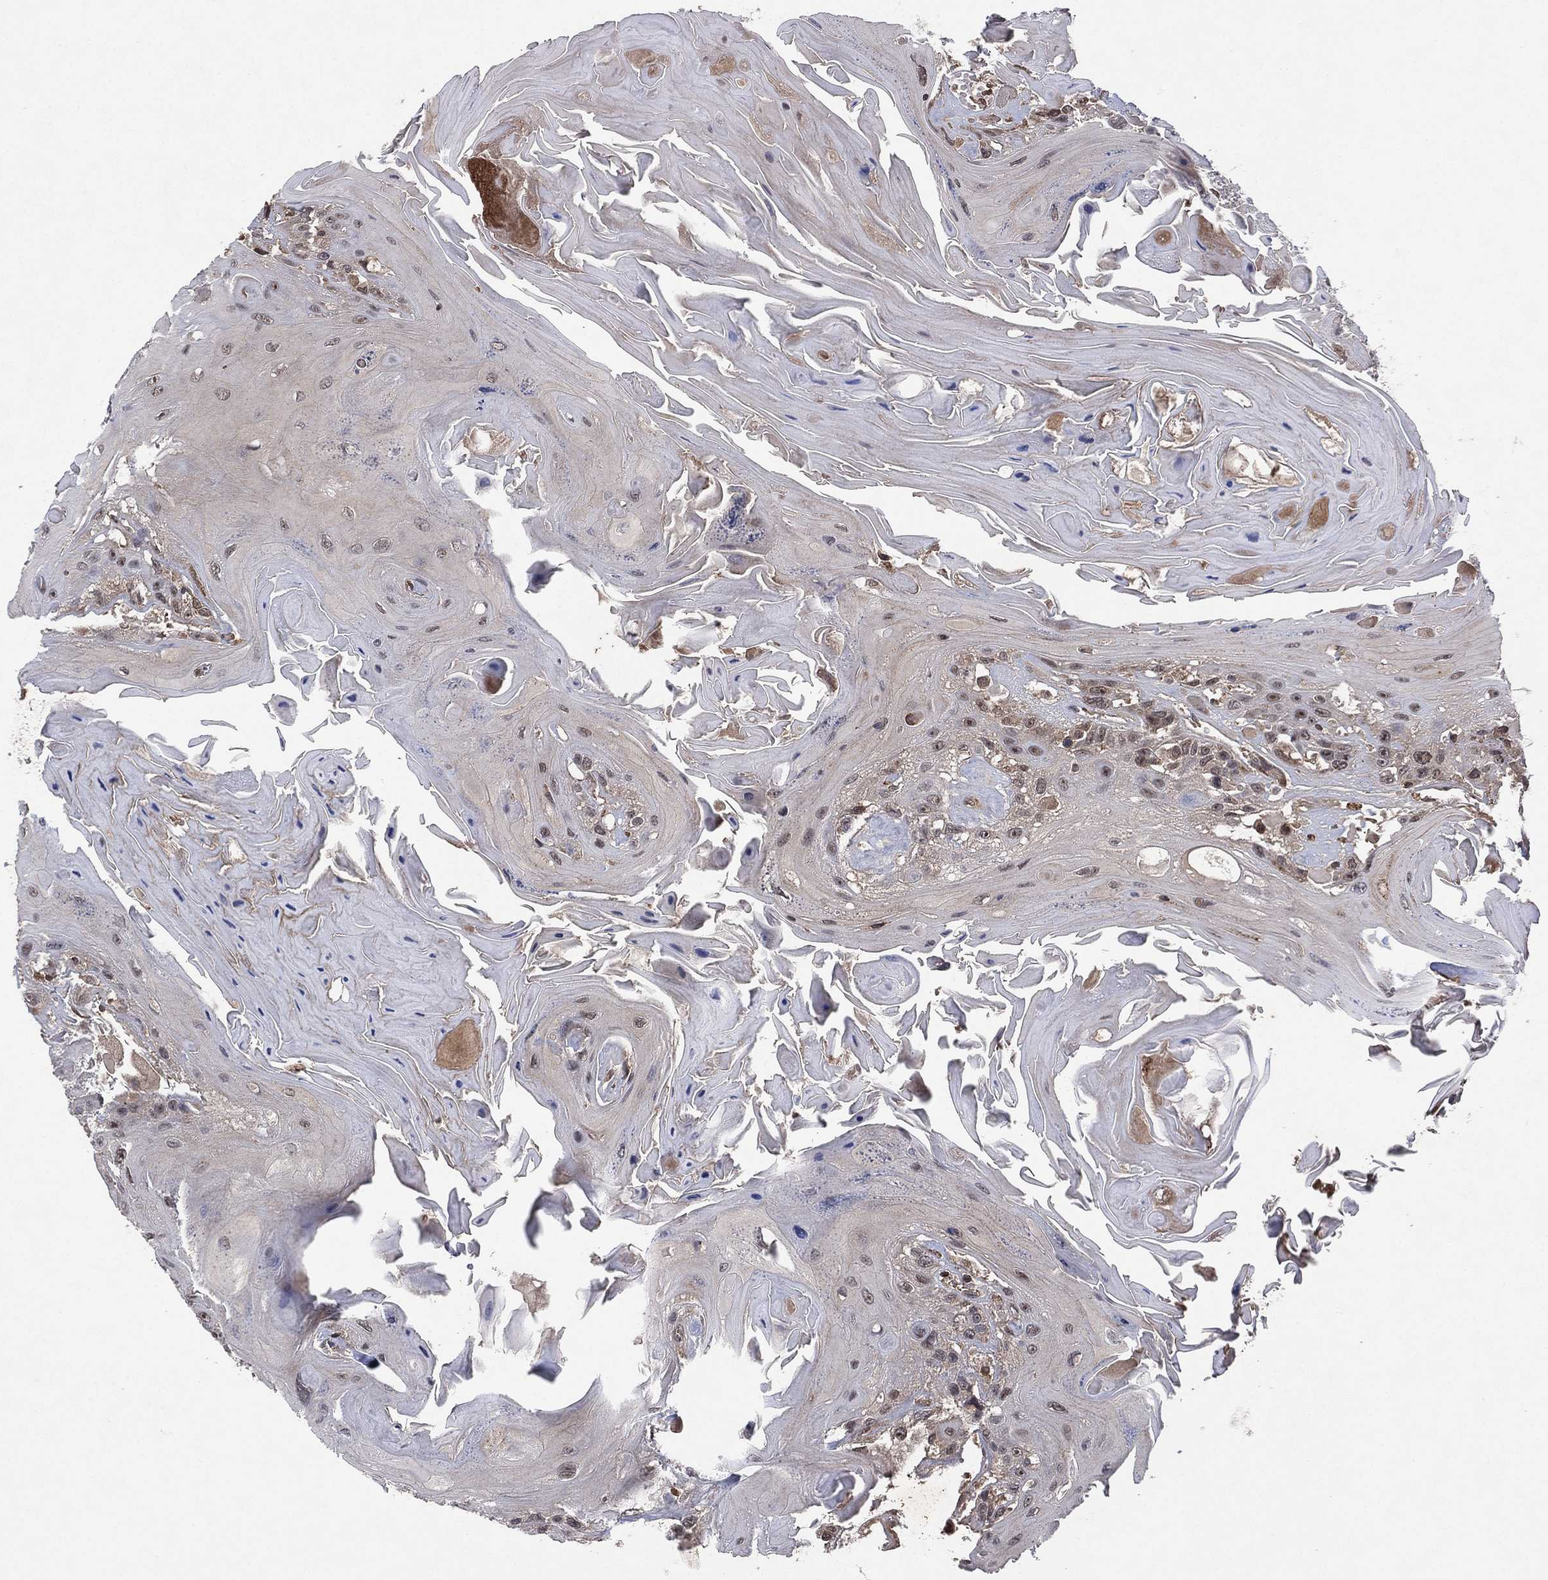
{"staining": {"intensity": "negative", "quantity": "none", "location": "none"}, "tissue": "head and neck cancer", "cell_type": "Tumor cells", "image_type": "cancer", "snomed": [{"axis": "morphology", "description": "Squamous cell carcinoma, NOS"}, {"axis": "topography", "description": "Head-Neck"}], "caption": "There is no significant positivity in tumor cells of head and neck cancer (squamous cell carcinoma). (DAB (3,3'-diaminobenzidine) immunohistochemistry with hematoxylin counter stain).", "gene": "ATG4B", "patient": {"sex": "female", "age": 59}}